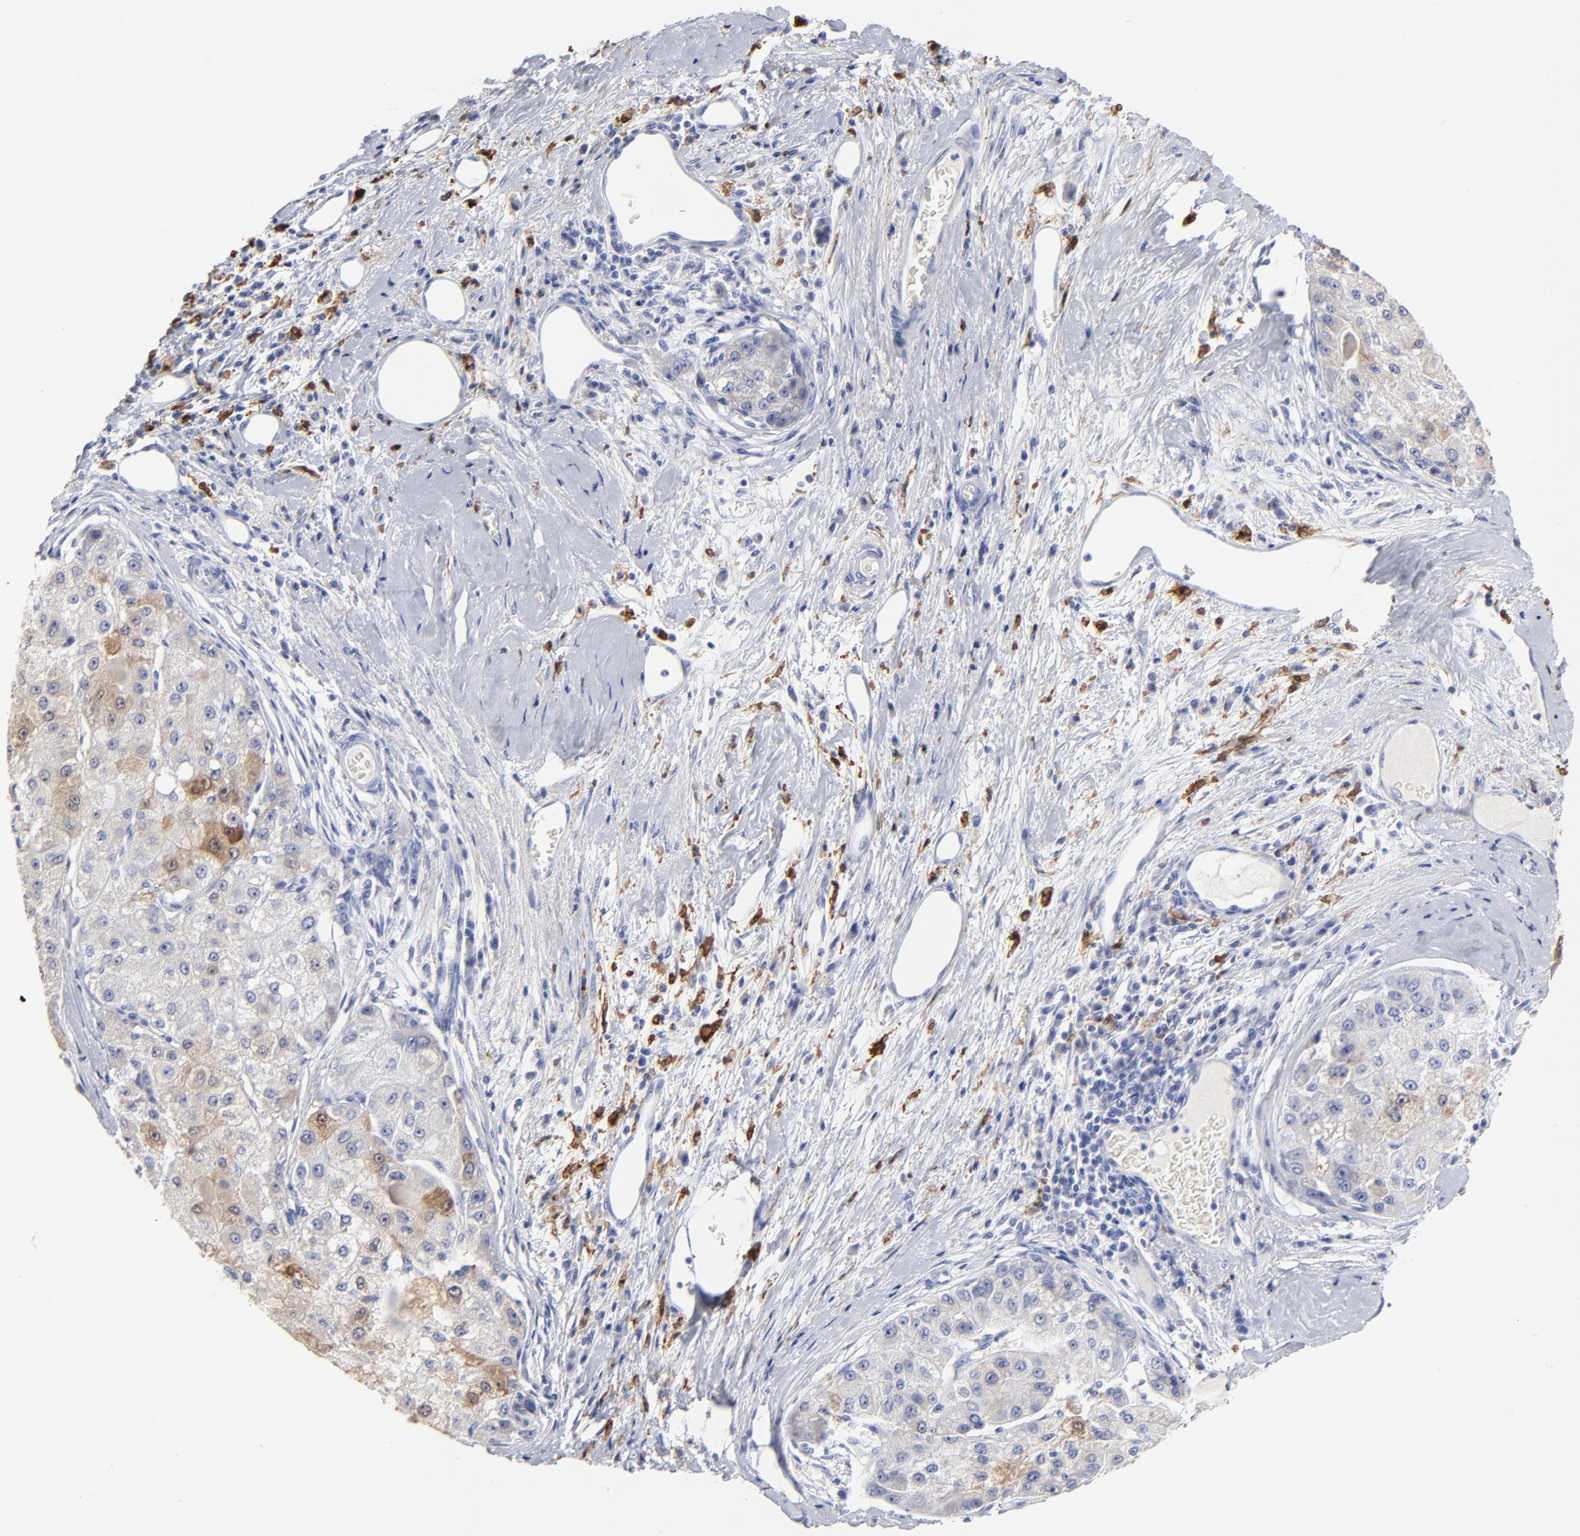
{"staining": {"intensity": "moderate", "quantity": "25%-75%", "location": "cytoplasmic/membranous"}, "tissue": "liver cancer", "cell_type": "Tumor cells", "image_type": "cancer", "snomed": [{"axis": "morphology", "description": "Carcinoma, Hepatocellular, NOS"}, {"axis": "topography", "description": "Liver"}], "caption": "Brown immunohistochemical staining in liver cancer (hepatocellular carcinoma) shows moderate cytoplasmic/membranous positivity in approximately 25%-75% of tumor cells.", "gene": "PTP4A1", "patient": {"sex": "male", "age": 80}}